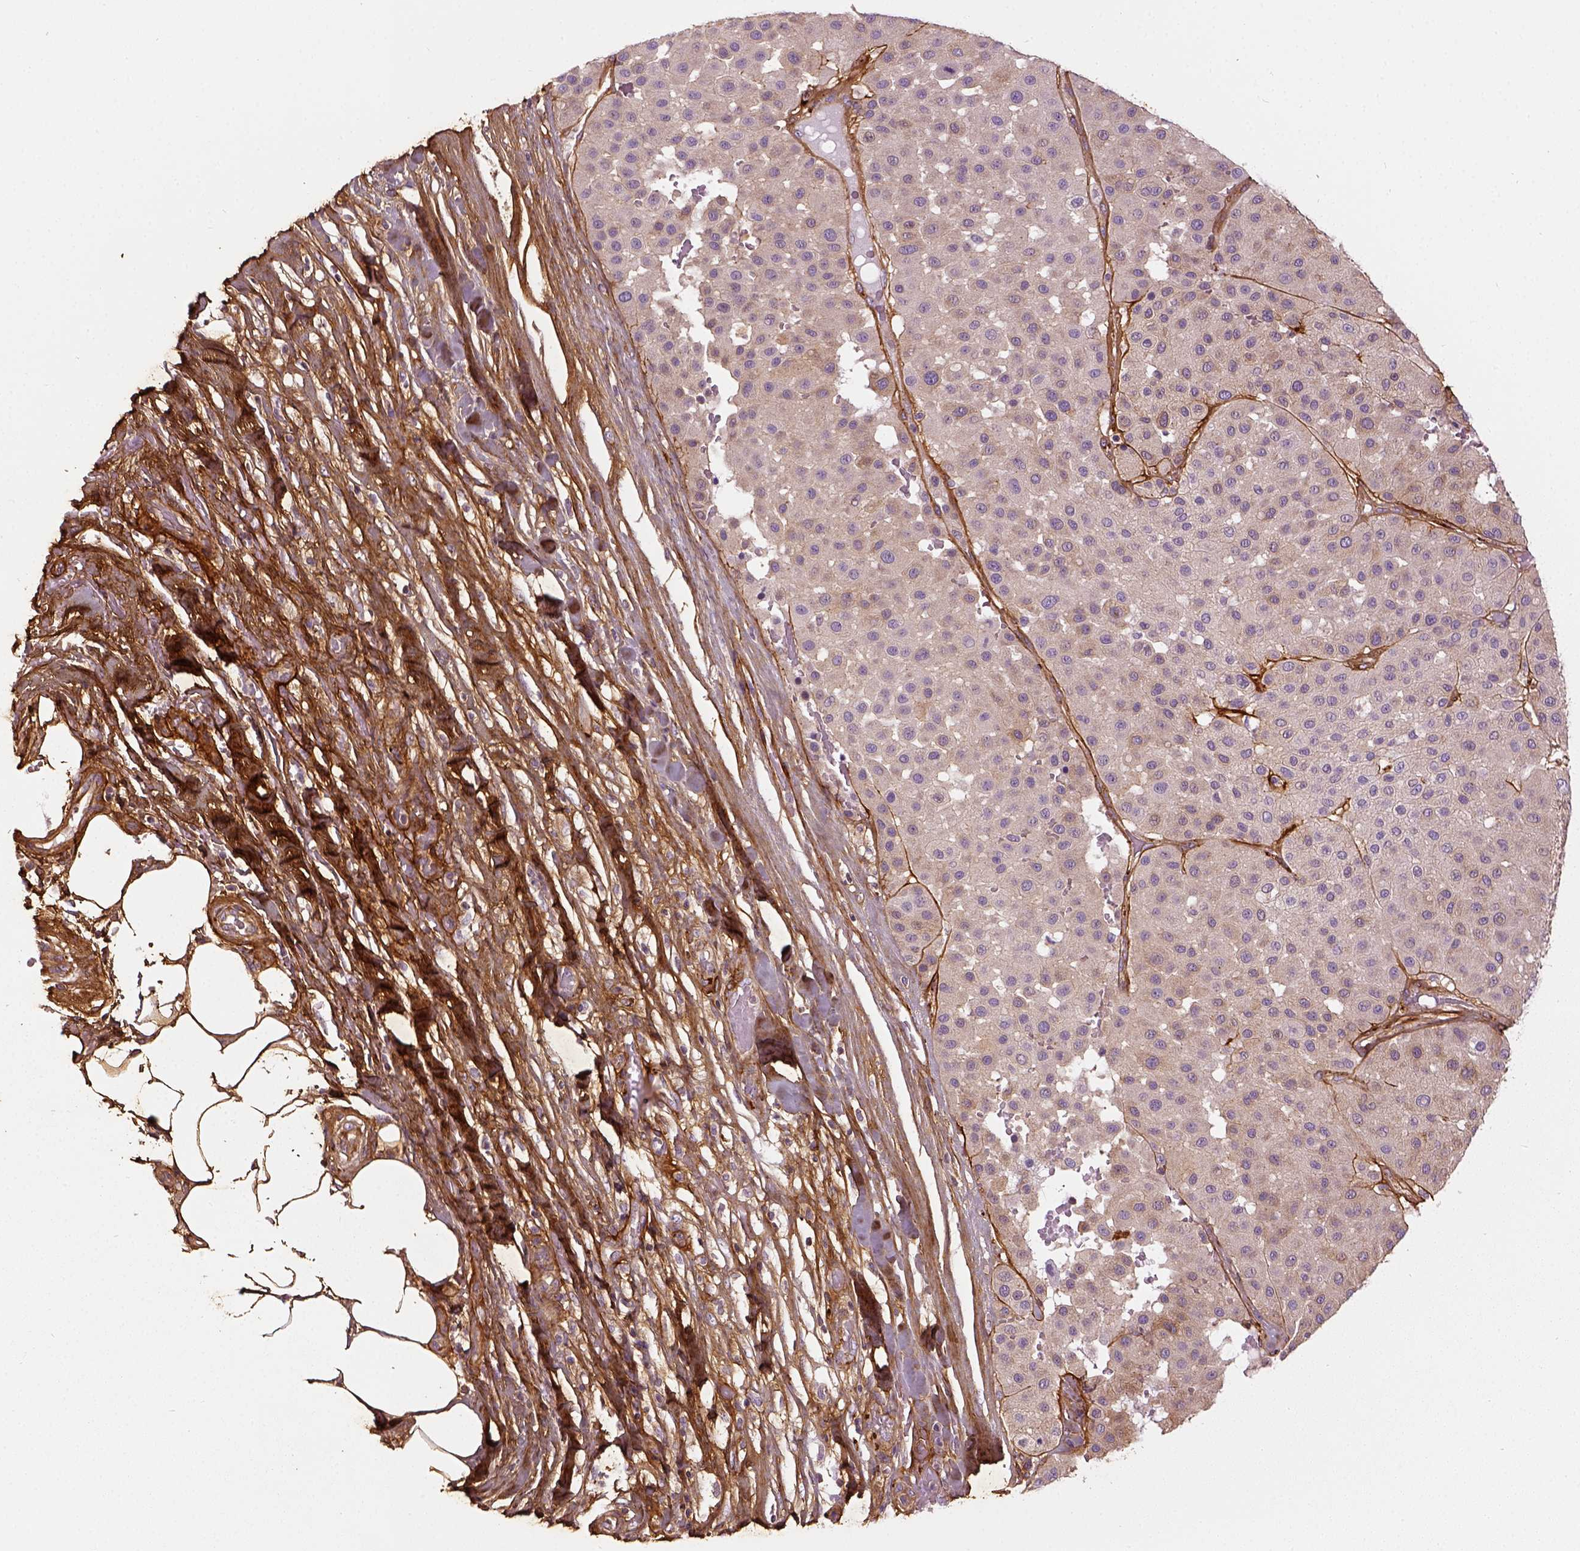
{"staining": {"intensity": "negative", "quantity": "none", "location": "none"}, "tissue": "melanoma", "cell_type": "Tumor cells", "image_type": "cancer", "snomed": [{"axis": "morphology", "description": "Malignant melanoma, Metastatic site"}, {"axis": "topography", "description": "Smooth muscle"}], "caption": "An IHC micrograph of malignant melanoma (metastatic site) is shown. There is no staining in tumor cells of malignant melanoma (metastatic site). Nuclei are stained in blue.", "gene": "COL6A2", "patient": {"sex": "male", "age": 41}}